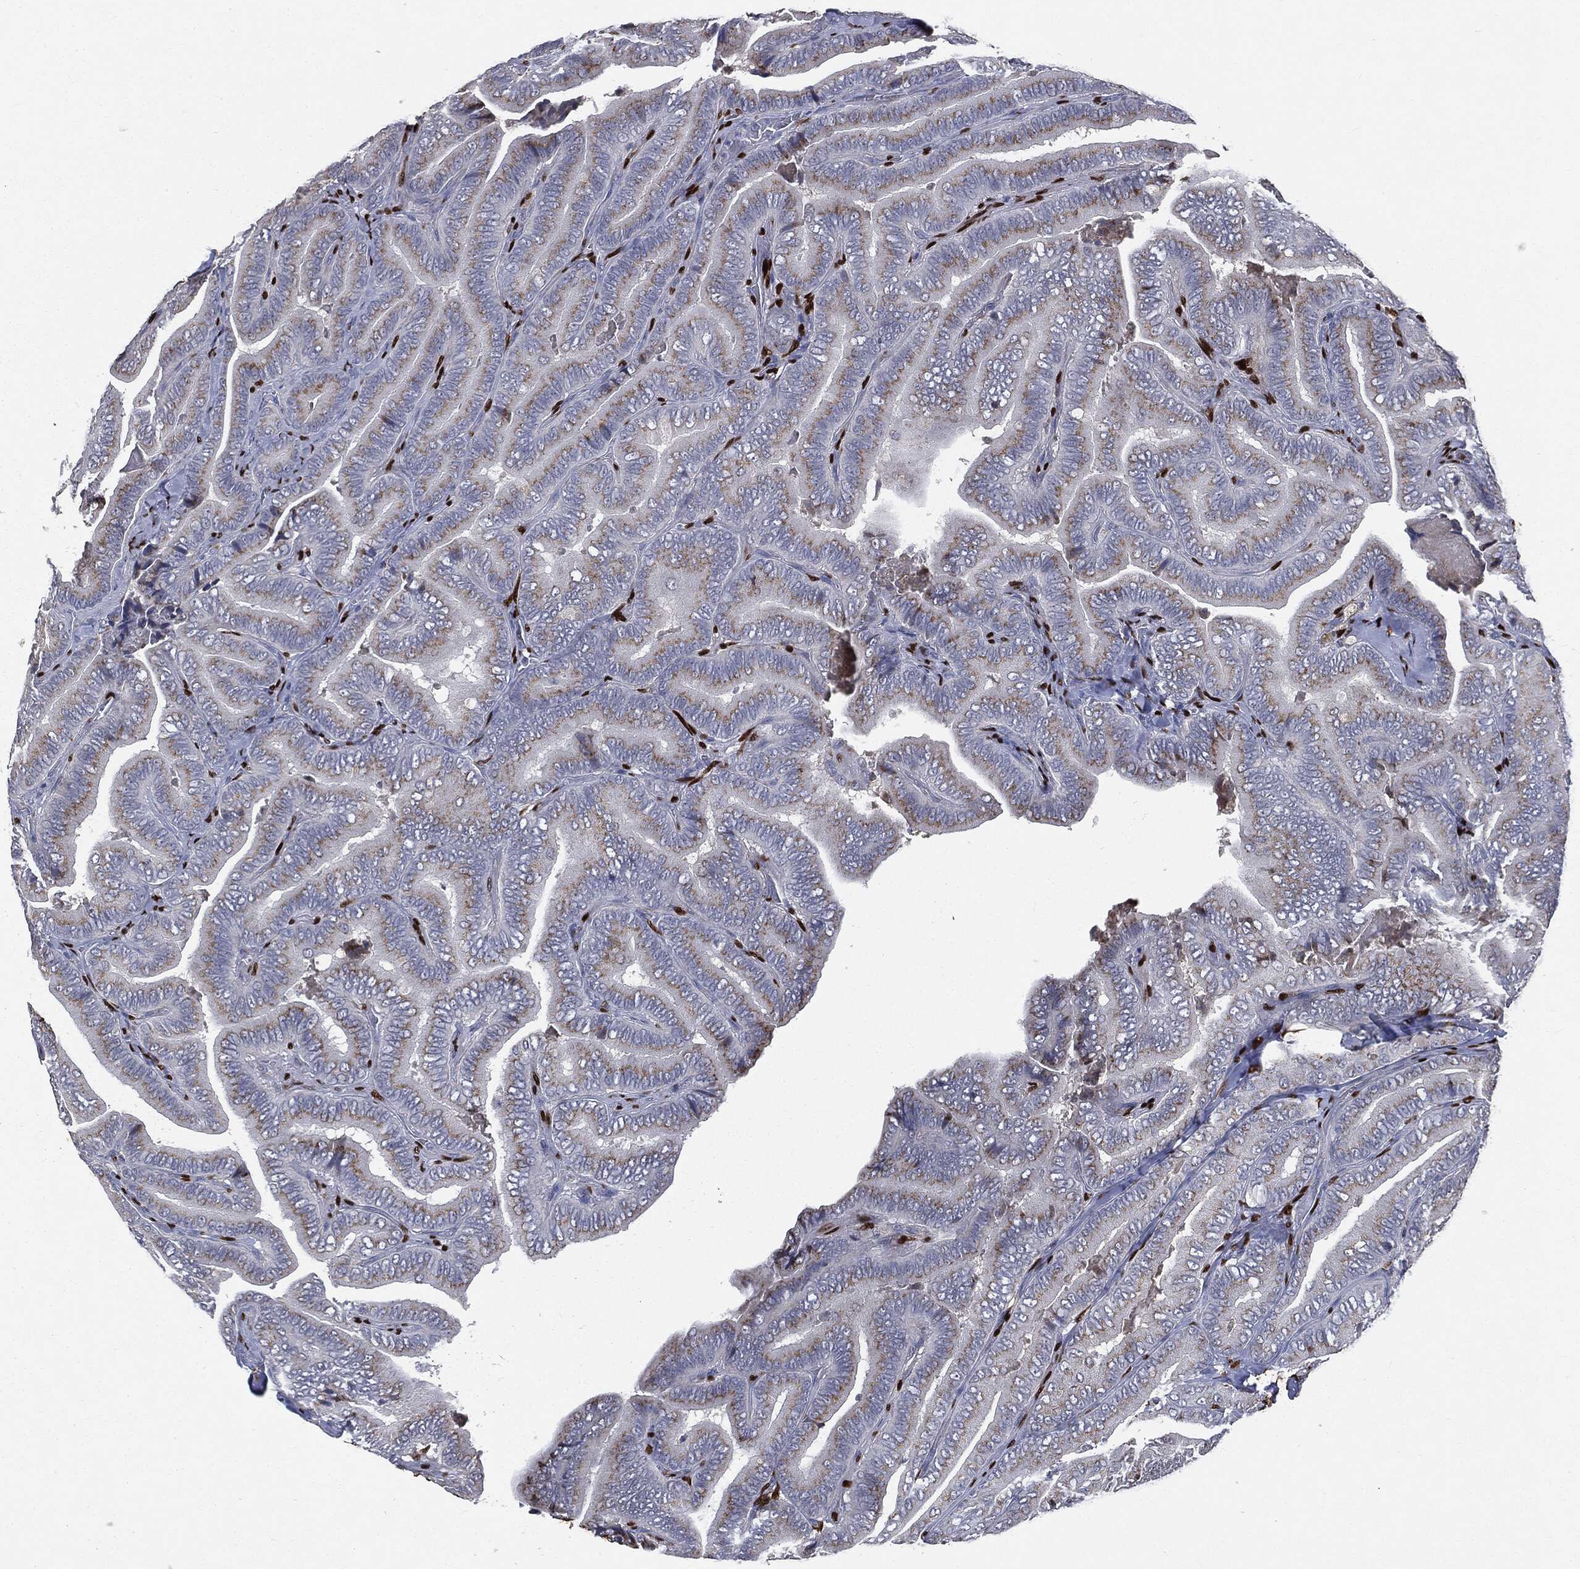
{"staining": {"intensity": "weak", "quantity": "25%-75%", "location": "cytoplasmic/membranous"}, "tissue": "thyroid cancer", "cell_type": "Tumor cells", "image_type": "cancer", "snomed": [{"axis": "morphology", "description": "Papillary adenocarcinoma, NOS"}, {"axis": "topography", "description": "Thyroid gland"}], "caption": "High-magnification brightfield microscopy of thyroid papillary adenocarcinoma stained with DAB (3,3'-diaminobenzidine) (brown) and counterstained with hematoxylin (blue). tumor cells exhibit weak cytoplasmic/membranous positivity is seen in approximately25%-75% of cells.", "gene": "CASD1", "patient": {"sex": "male", "age": 61}}